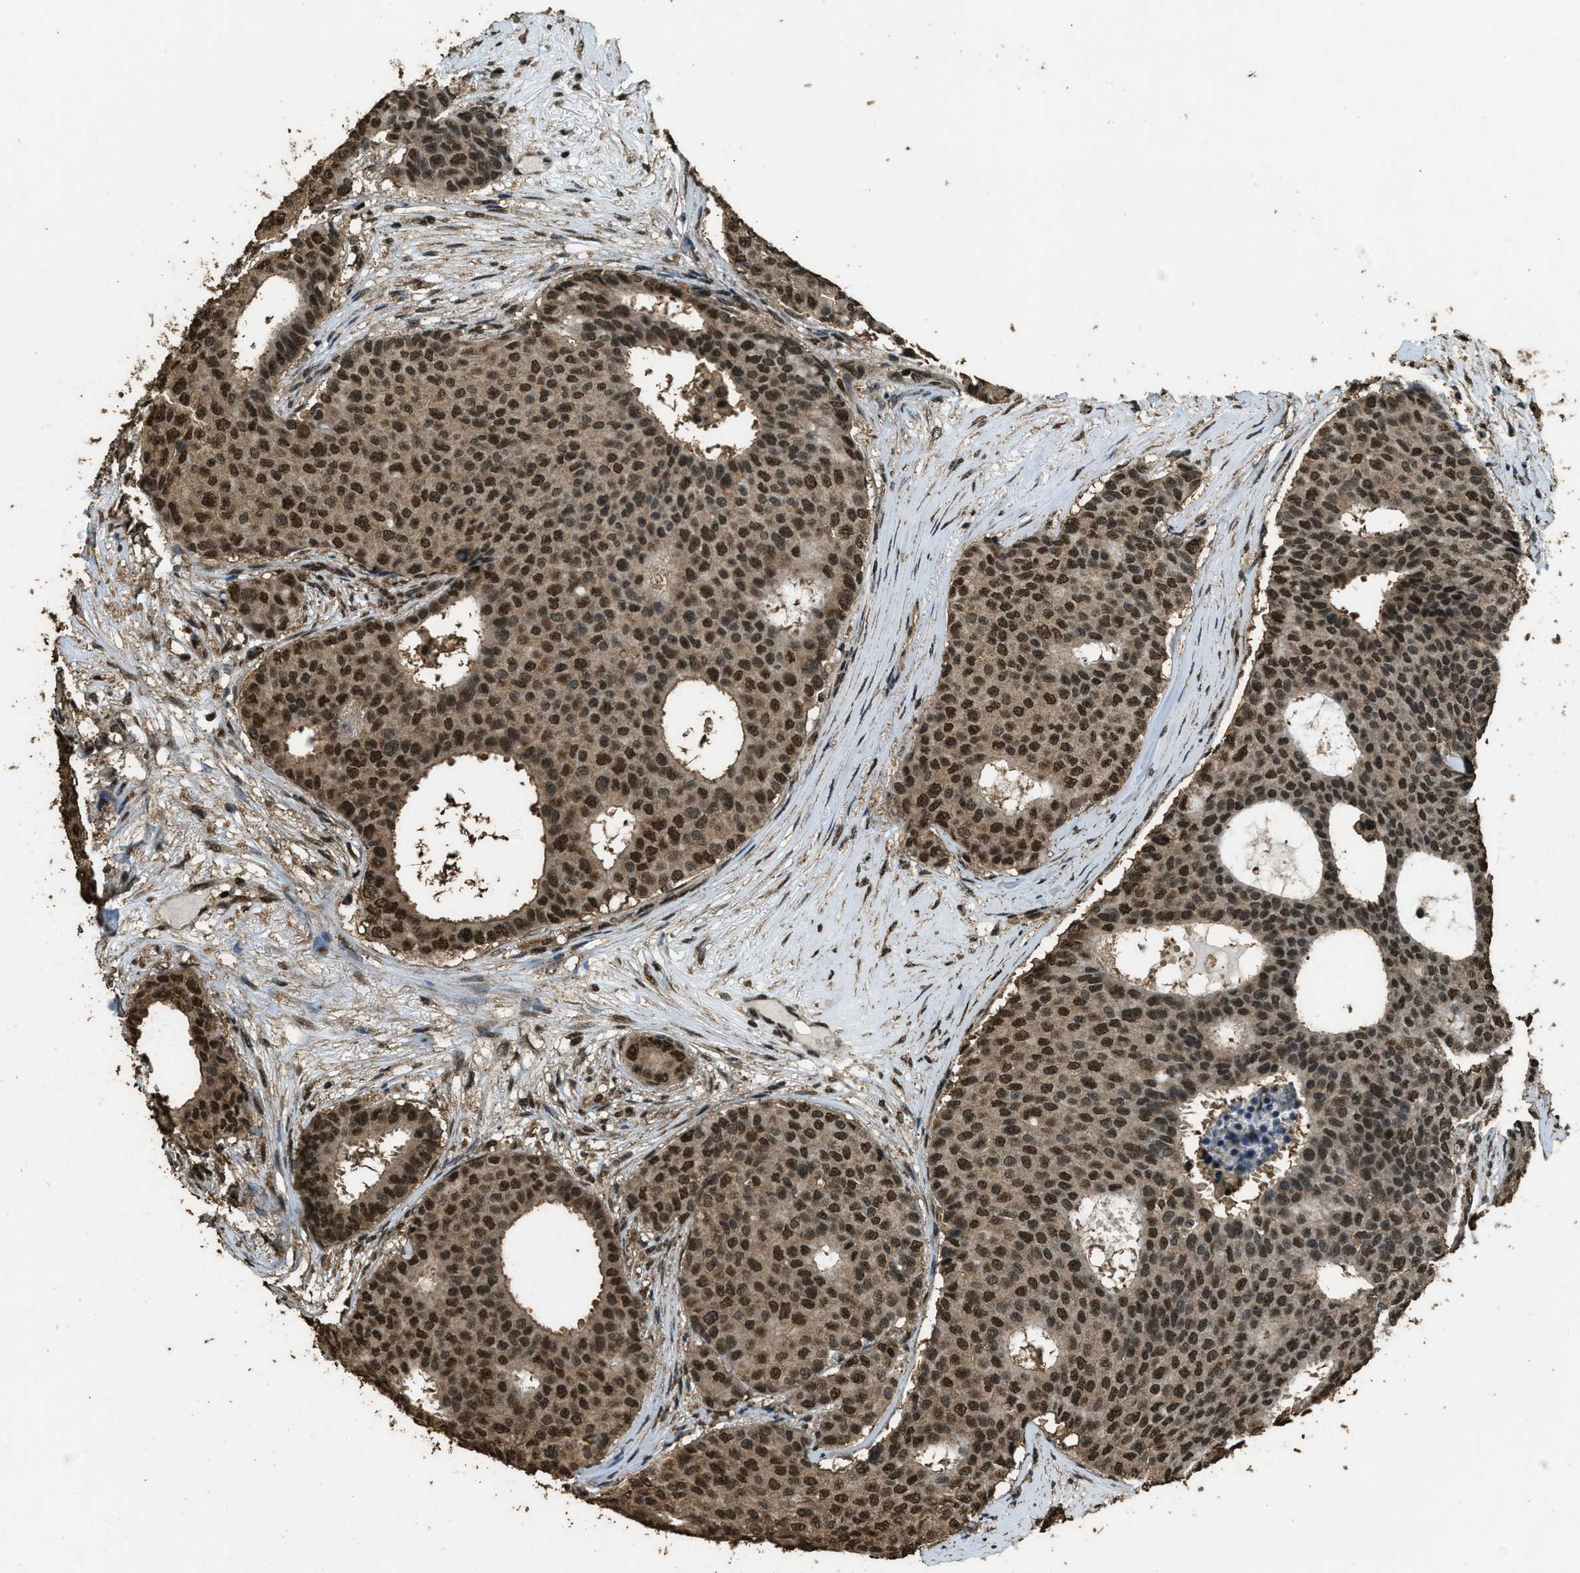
{"staining": {"intensity": "strong", "quantity": ">75%", "location": "nuclear"}, "tissue": "breast cancer", "cell_type": "Tumor cells", "image_type": "cancer", "snomed": [{"axis": "morphology", "description": "Duct carcinoma"}, {"axis": "topography", "description": "Breast"}], "caption": "The immunohistochemical stain shows strong nuclear expression in tumor cells of breast cancer (infiltrating ductal carcinoma) tissue. (DAB (3,3'-diaminobenzidine) = brown stain, brightfield microscopy at high magnification).", "gene": "MYB", "patient": {"sex": "female", "age": 75}}